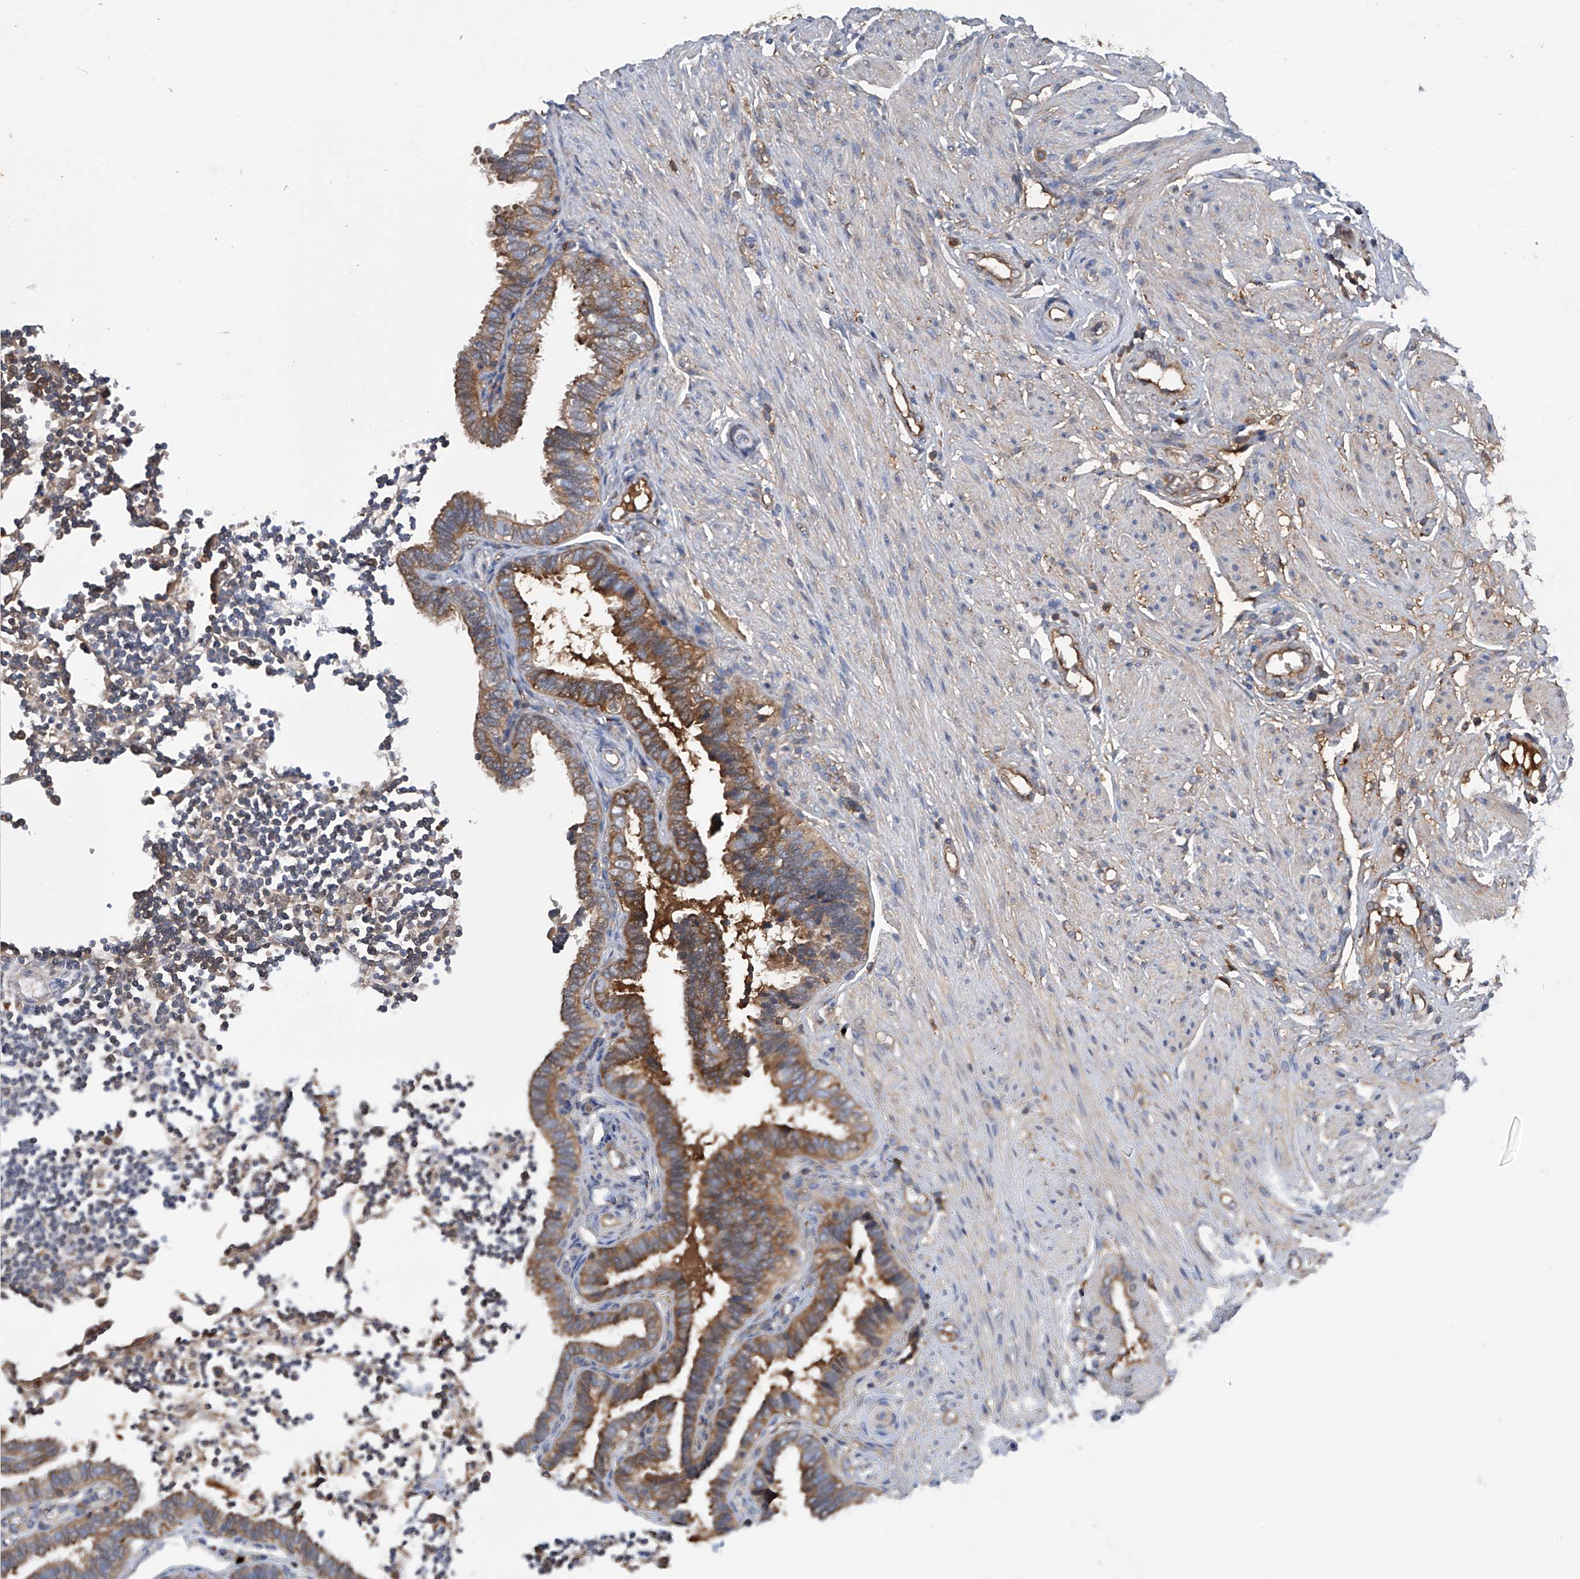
{"staining": {"intensity": "strong", "quantity": ">75%", "location": "cytoplasmic/membranous"}, "tissue": "fallopian tube", "cell_type": "Glandular cells", "image_type": "normal", "snomed": [{"axis": "morphology", "description": "Normal tissue, NOS"}, {"axis": "topography", "description": "Fallopian tube"}], "caption": "A micrograph of fallopian tube stained for a protein exhibits strong cytoplasmic/membranous brown staining in glandular cells.", "gene": "ASCC3", "patient": {"sex": "female", "age": 39}}